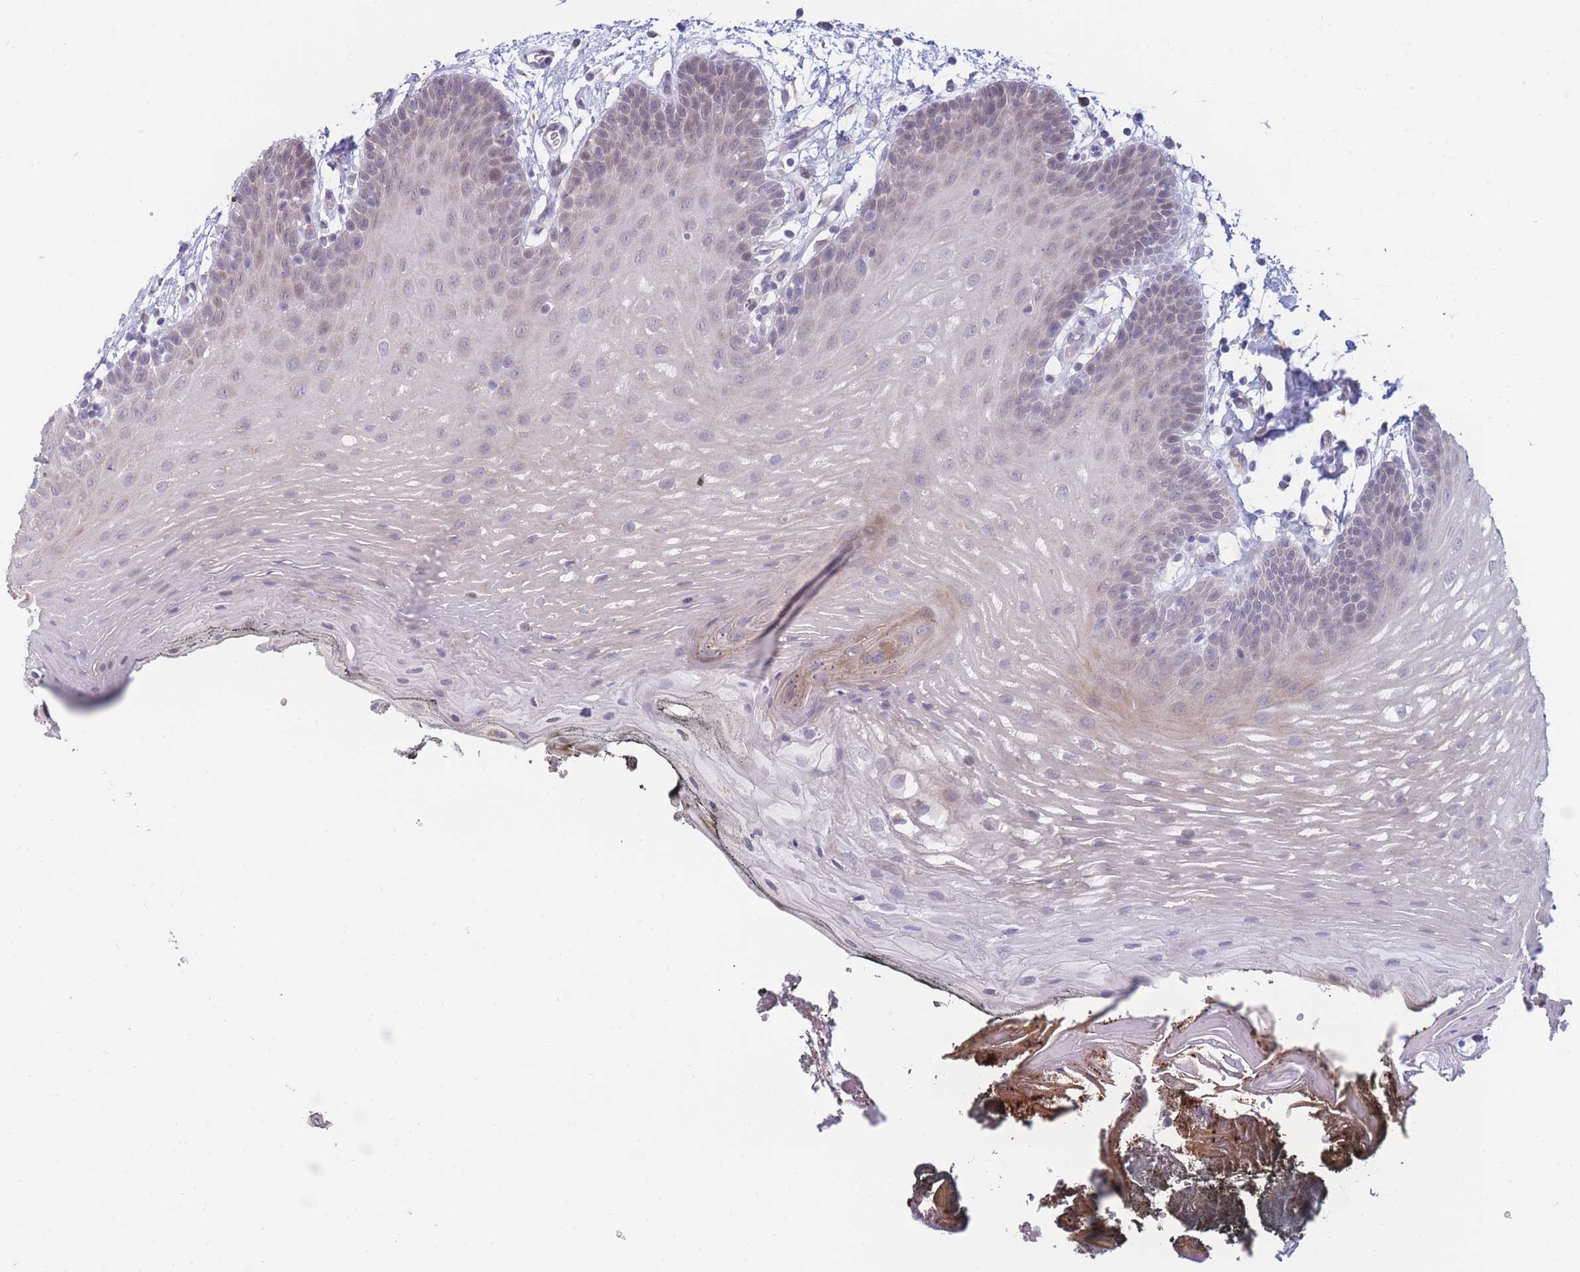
{"staining": {"intensity": "weak", "quantity": "<25%", "location": "cytoplasmic/membranous"}, "tissue": "oral mucosa", "cell_type": "Squamous epithelial cells", "image_type": "normal", "snomed": [{"axis": "morphology", "description": "Normal tissue, NOS"}, {"axis": "morphology", "description": "Squamous cell carcinoma, NOS"}, {"axis": "topography", "description": "Oral tissue"}, {"axis": "topography", "description": "Head-Neck"}], "caption": "Immunohistochemistry (IHC) image of unremarkable oral mucosa: human oral mucosa stained with DAB displays no significant protein positivity in squamous epithelial cells. The staining was performed using DAB to visualize the protein expression in brown, while the nuclei were stained in blue with hematoxylin (Magnification: 20x).", "gene": "COL27A1", "patient": {"sex": "female", "age": 81}}